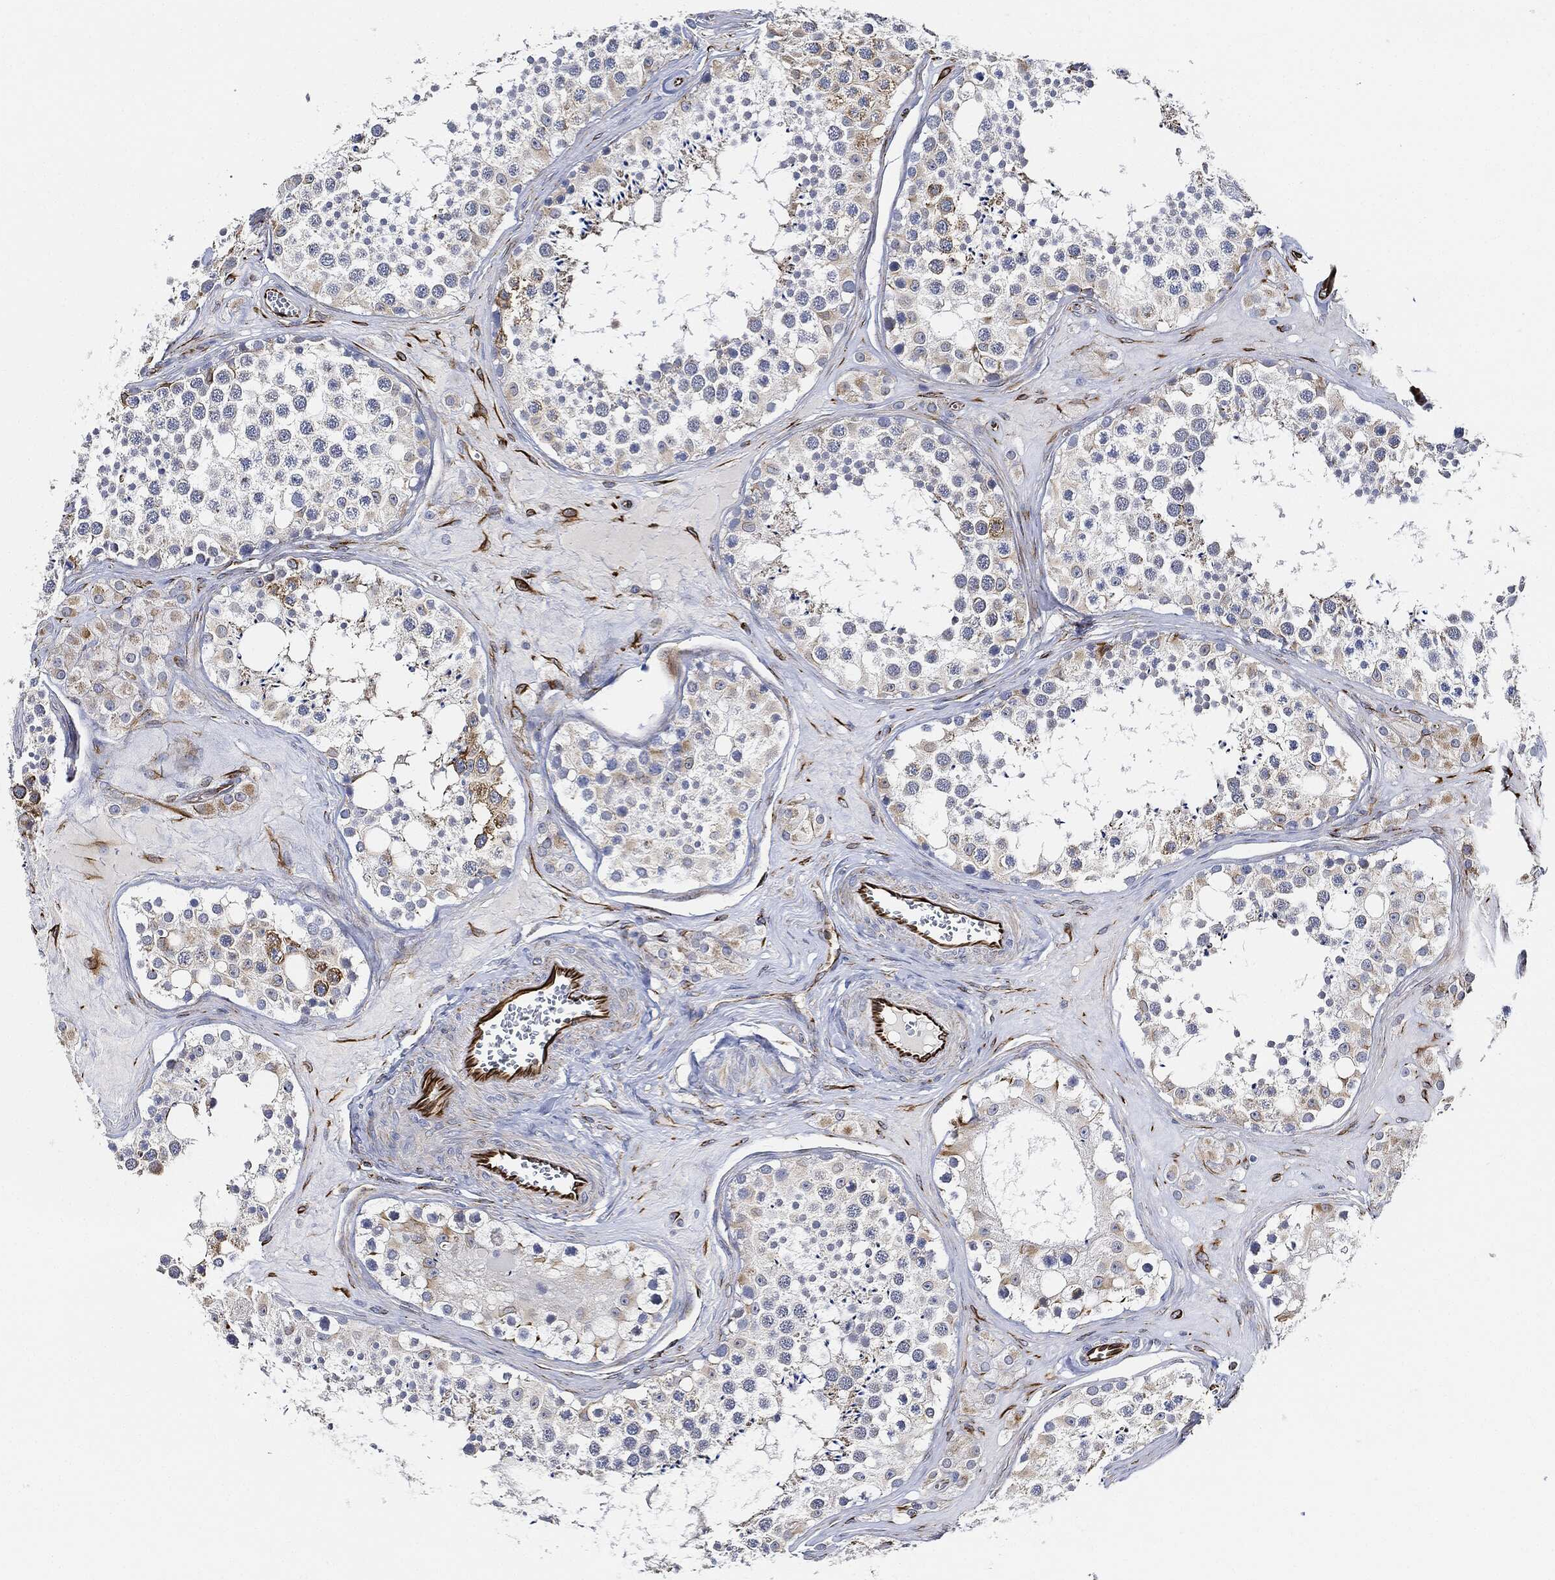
{"staining": {"intensity": "moderate", "quantity": "<25%", "location": "cytoplasmic/membranous"}, "tissue": "testis", "cell_type": "Cells in seminiferous ducts", "image_type": "normal", "snomed": [{"axis": "morphology", "description": "Normal tissue, NOS"}, {"axis": "topography", "description": "Testis"}], "caption": "High-power microscopy captured an immunohistochemistry (IHC) image of benign testis, revealing moderate cytoplasmic/membranous expression in approximately <25% of cells in seminiferous ducts.", "gene": "THSD1", "patient": {"sex": "male", "age": 31}}